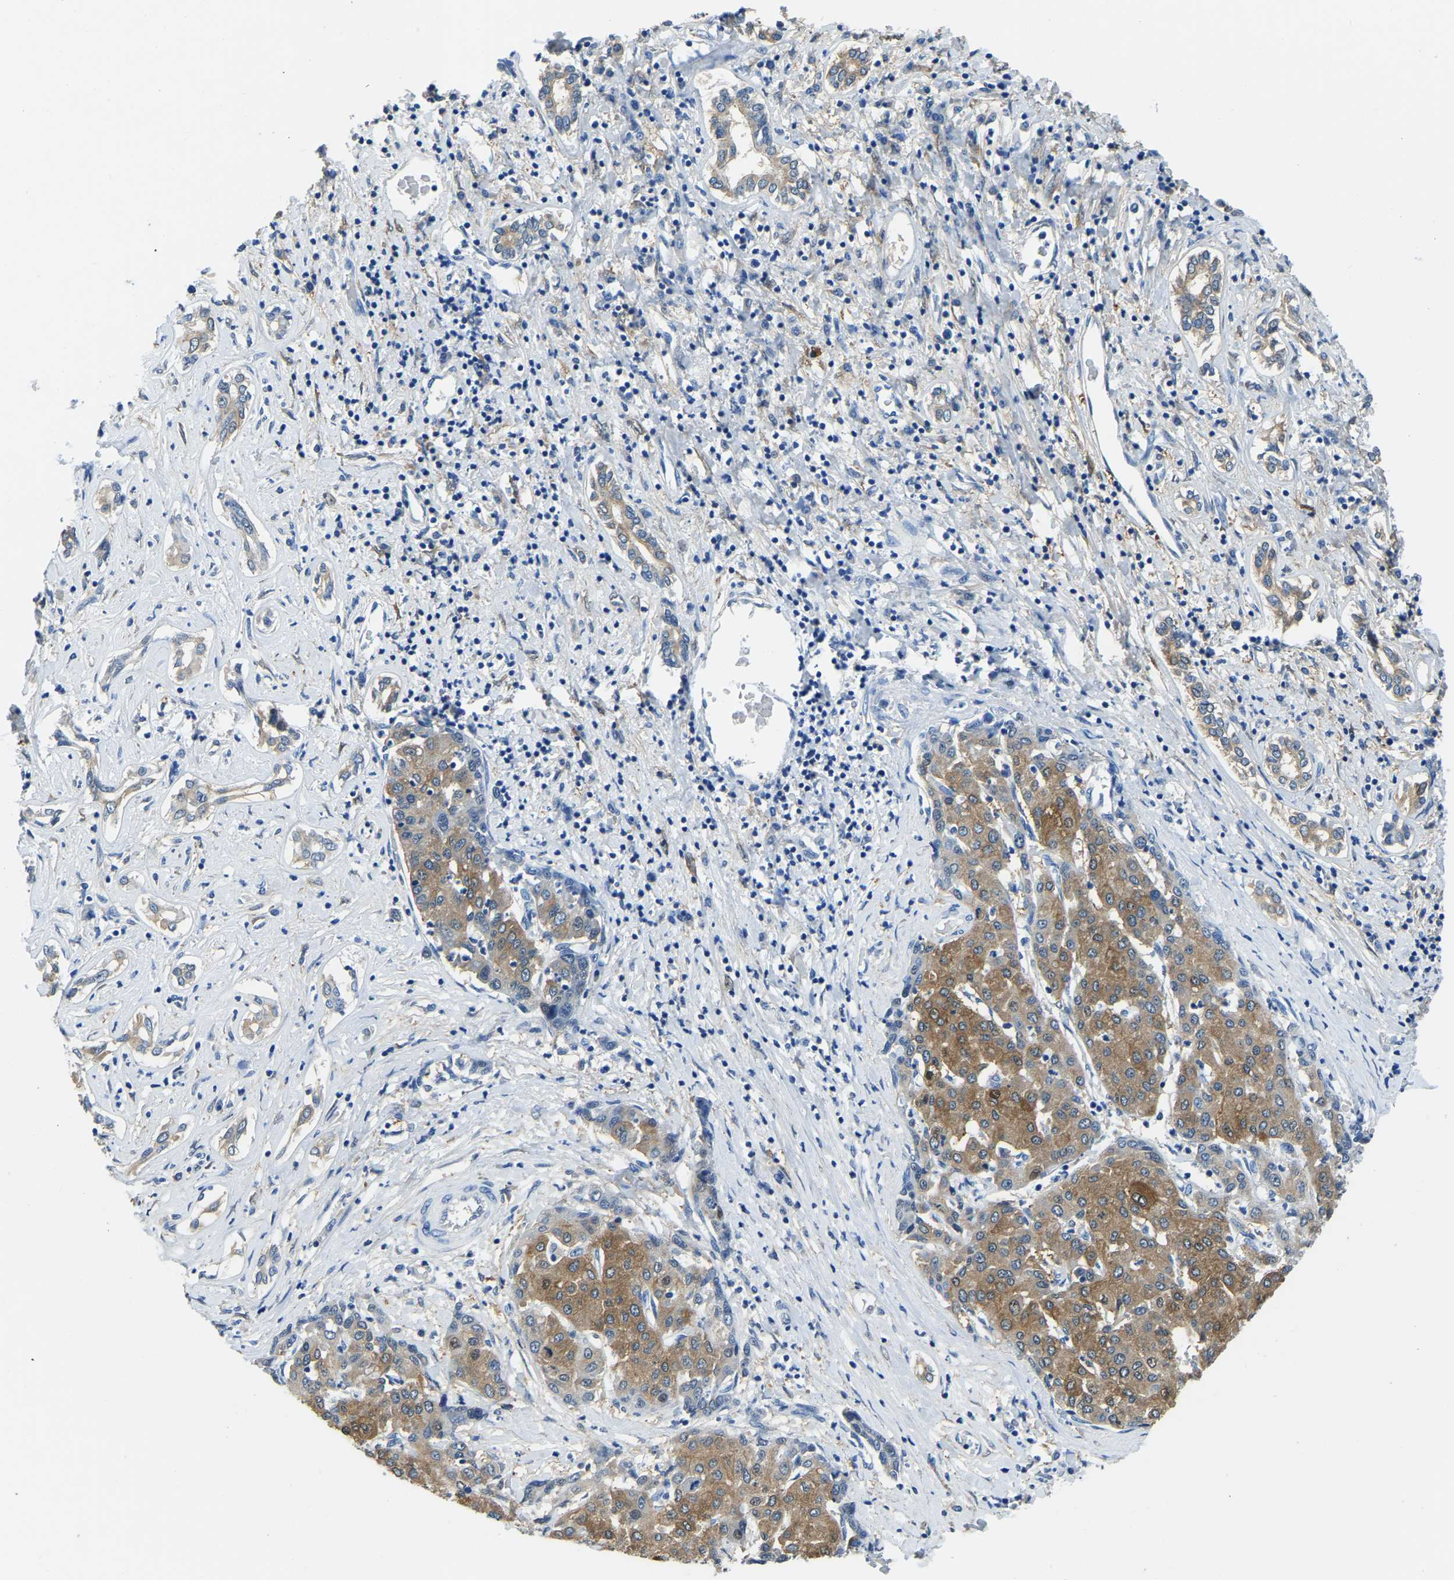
{"staining": {"intensity": "moderate", "quantity": ">75%", "location": "cytoplasmic/membranous"}, "tissue": "liver cancer", "cell_type": "Tumor cells", "image_type": "cancer", "snomed": [{"axis": "morphology", "description": "Carcinoma, Hepatocellular, NOS"}, {"axis": "topography", "description": "Liver"}], "caption": "This is an image of IHC staining of liver cancer, which shows moderate expression in the cytoplasmic/membranous of tumor cells.", "gene": "ZDHHC13", "patient": {"sex": "male", "age": 65}}